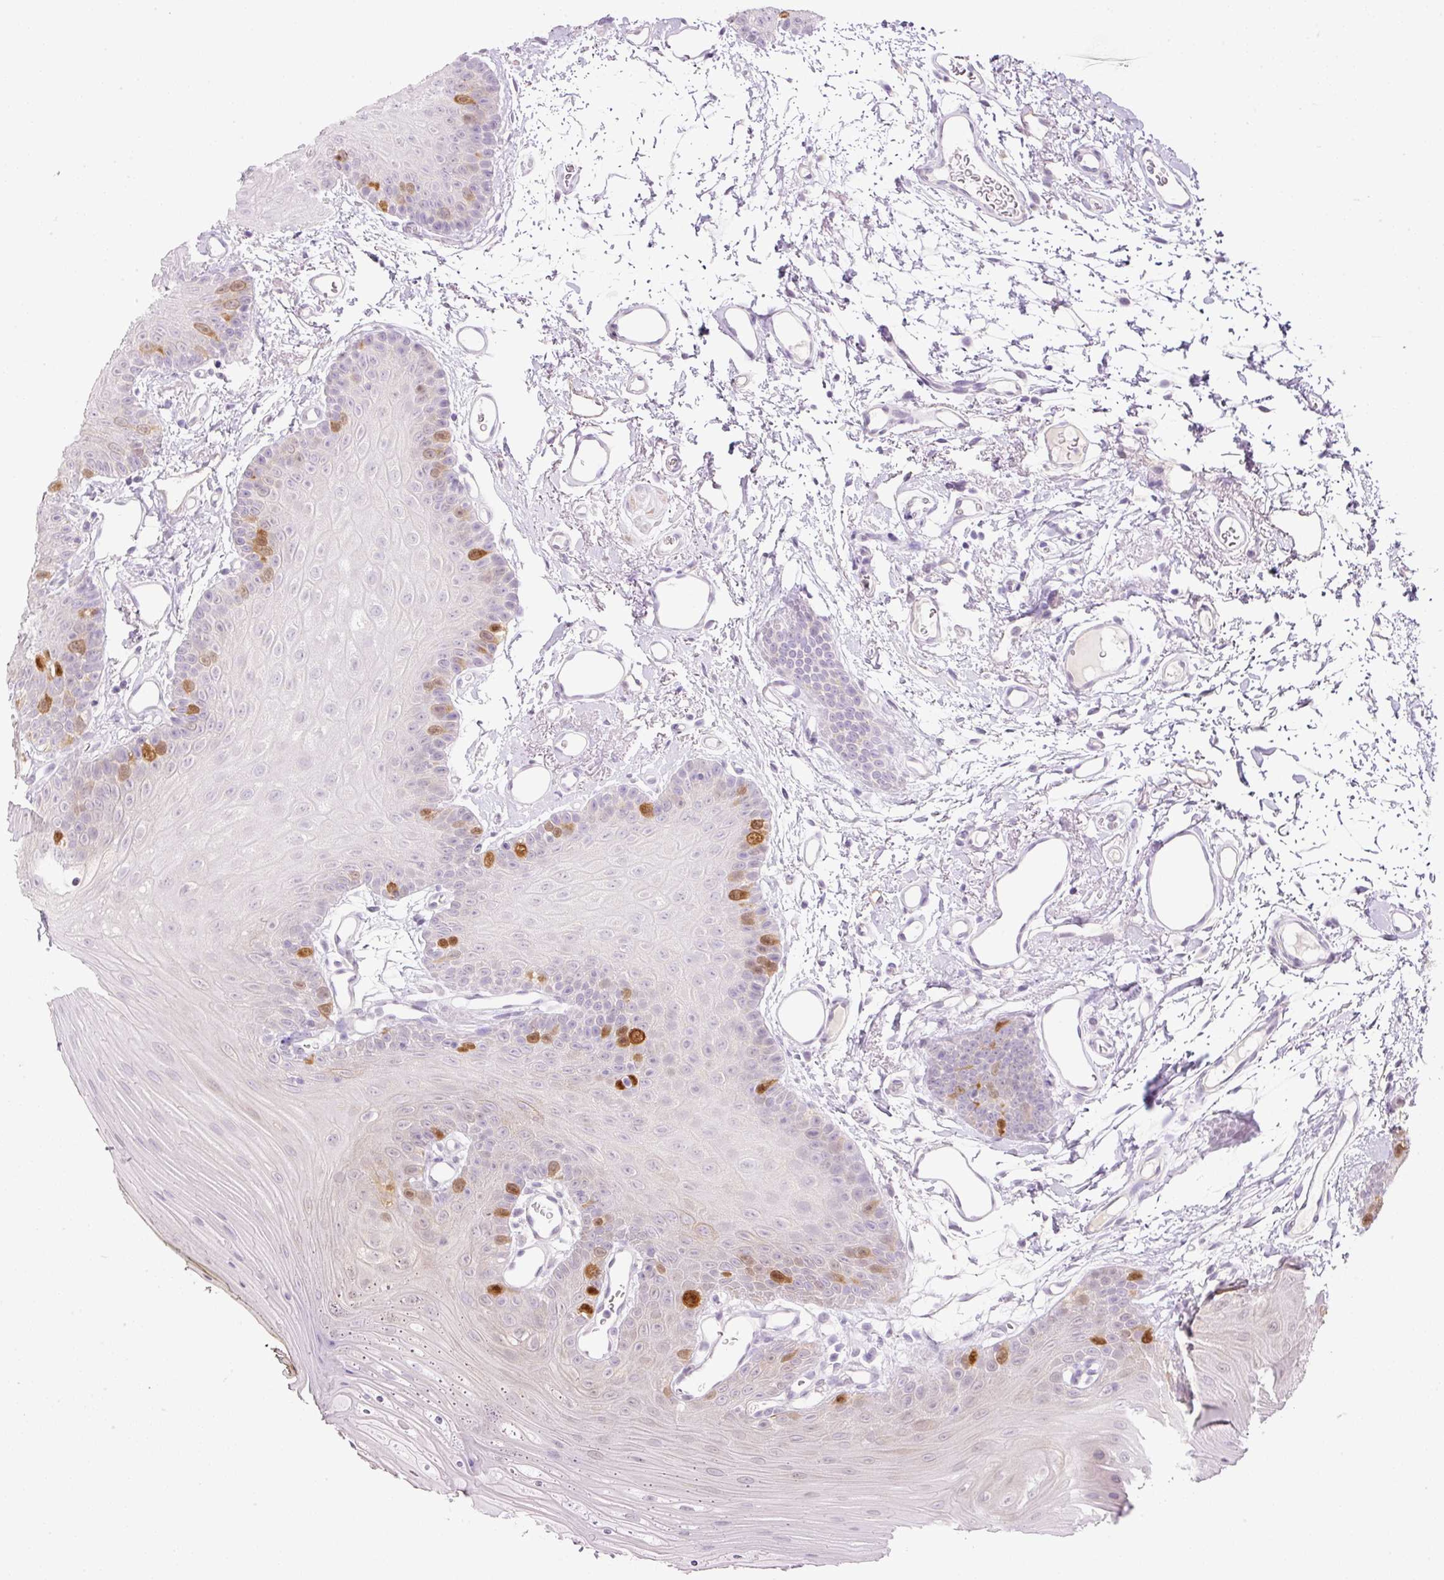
{"staining": {"intensity": "strong", "quantity": "<25%", "location": "cytoplasmic/membranous,nuclear"}, "tissue": "oral mucosa", "cell_type": "Squamous epithelial cells", "image_type": "normal", "snomed": [{"axis": "morphology", "description": "Normal tissue, NOS"}, {"axis": "morphology", "description": "Squamous cell carcinoma, NOS"}, {"axis": "topography", "description": "Oral tissue"}, {"axis": "topography", "description": "Head-Neck"}], "caption": "Immunohistochemical staining of unremarkable human oral mucosa exhibits <25% levels of strong cytoplasmic/membranous,nuclear protein expression in approximately <25% of squamous epithelial cells.", "gene": "KPNA2", "patient": {"sex": "female", "age": 81}}